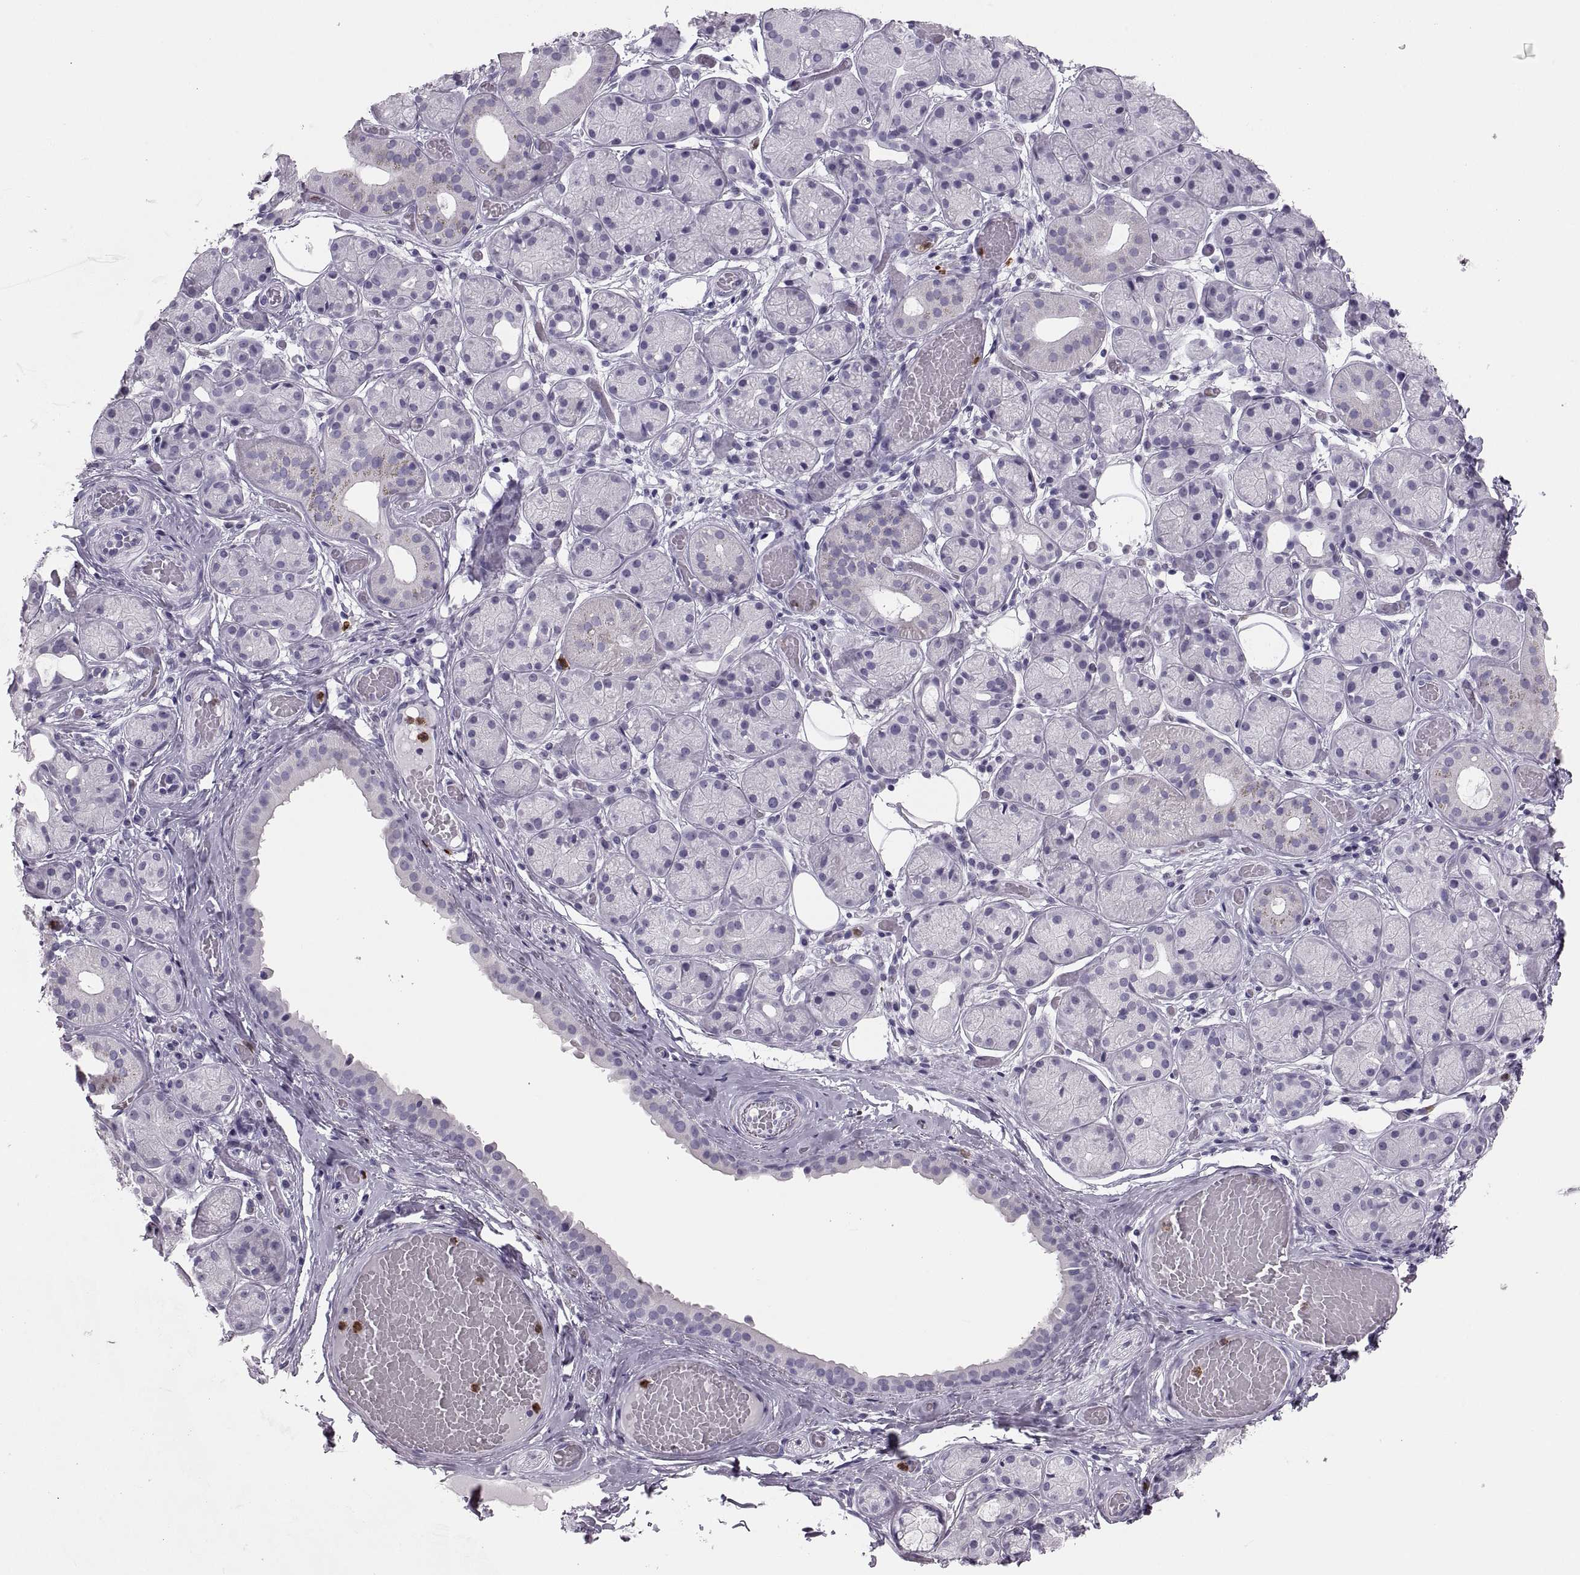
{"staining": {"intensity": "negative", "quantity": "none", "location": "none"}, "tissue": "salivary gland", "cell_type": "Glandular cells", "image_type": "normal", "snomed": [{"axis": "morphology", "description": "Normal tissue, NOS"}, {"axis": "topography", "description": "Salivary gland"}, {"axis": "topography", "description": "Peripheral nerve tissue"}], "caption": "Immunohistochemistry image of unremarkable human salivary gland stained for a protein (brown), which shows no expression in glandular cells. (DAB IHC visualized using brightfield microscopy, high magnification).", "gene": "MILR1", "patient": {"sex": "male", "age": 71}}